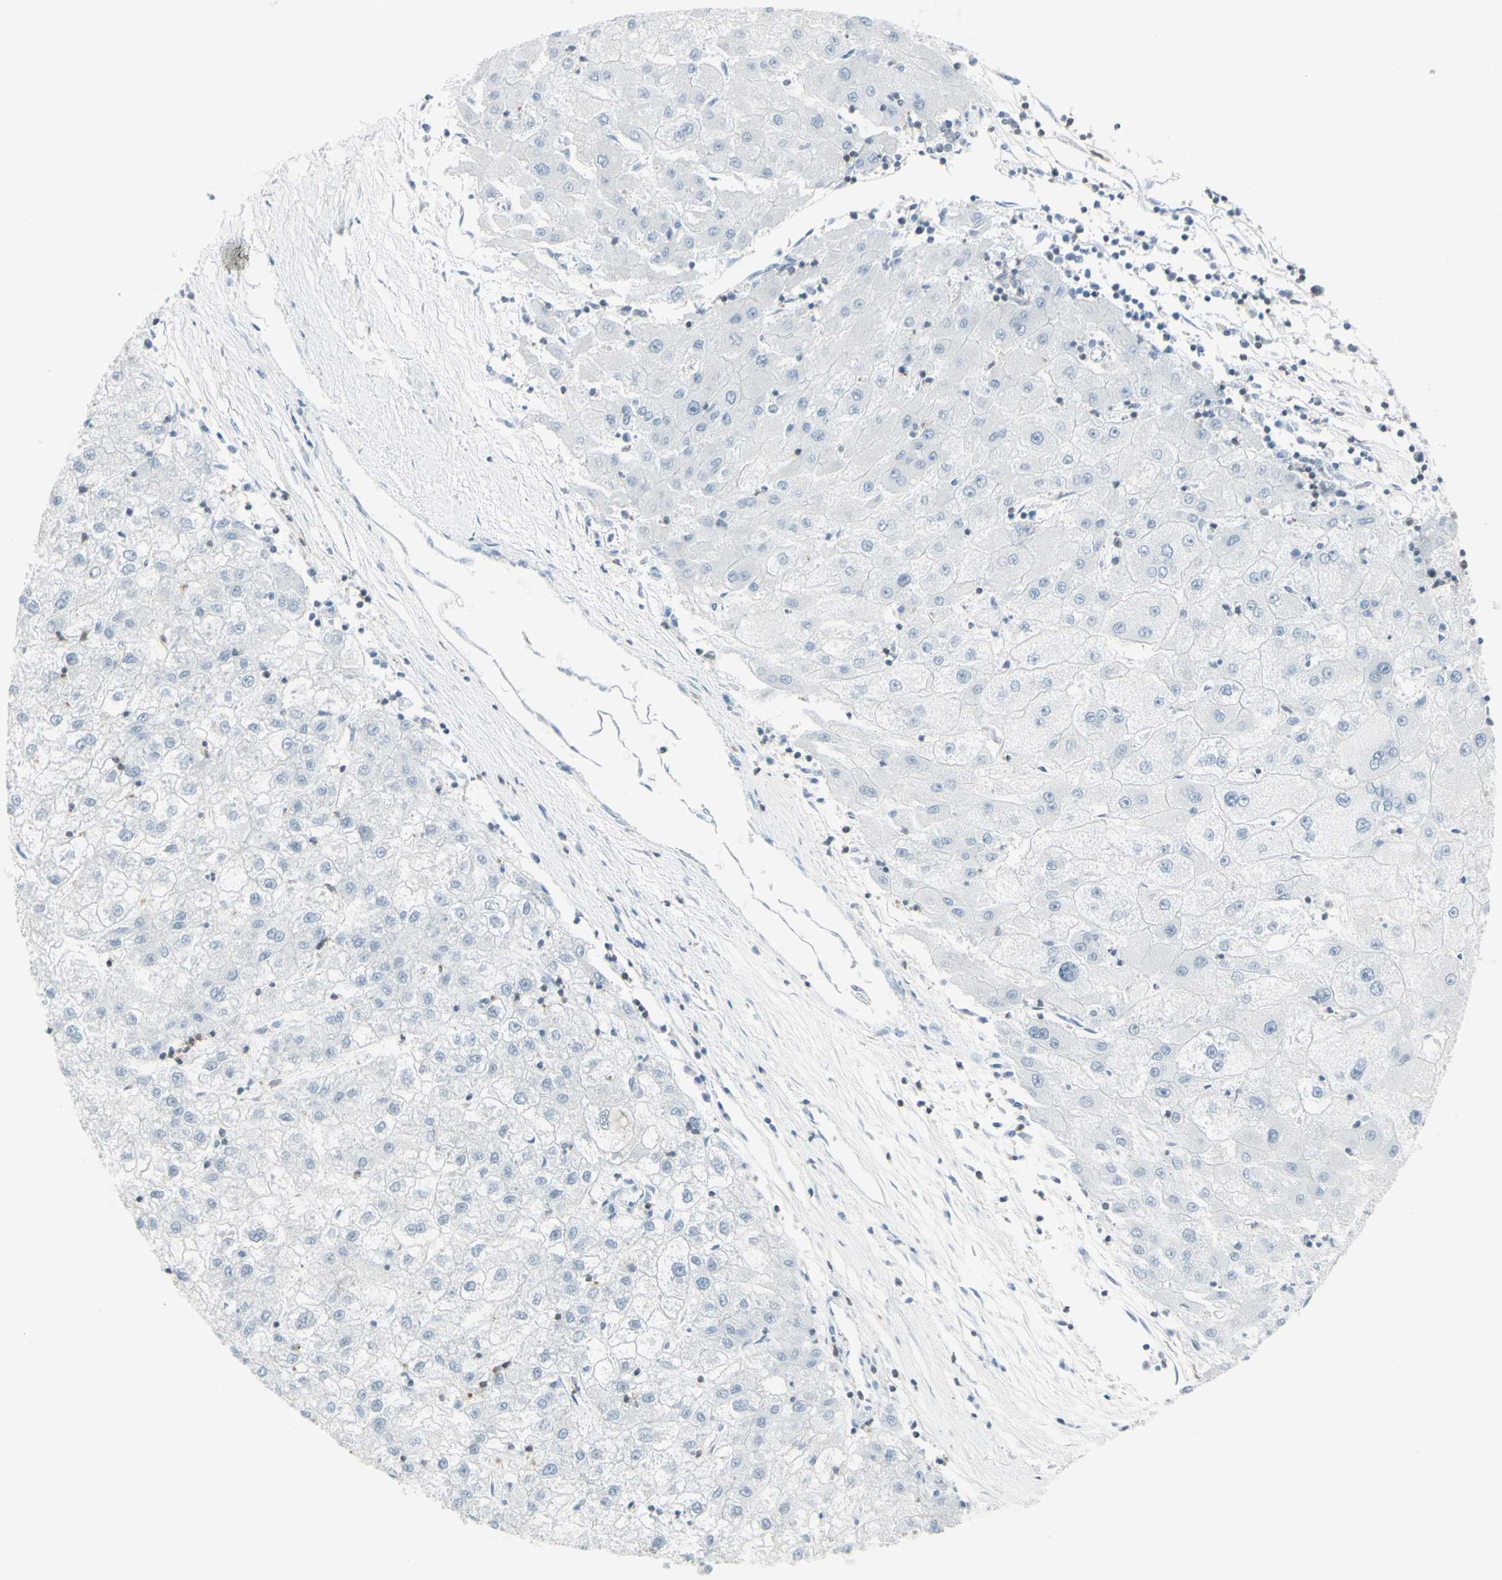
{"staining": {"intensity": "negative", "quantity": "none", "location": "none"}, "tissue": "liver cancer", "cell_type": "Tumor cells", "image_type": "cancer", "snomed": [{"axis": "morphology", "description": "Carcinoma, Hepatocellular, NOS"}, {"axis": "topography", "description": "Liver"}], "caption": "Liver cancer (hepatocellular carcinoma) was stained to show a protein in brown. There is no significant staining in tumor cells. (DAB IHC with hematoxylin counter stain).", "gene": "NRG1", "patient": {"sex": "male", "age": 72}}